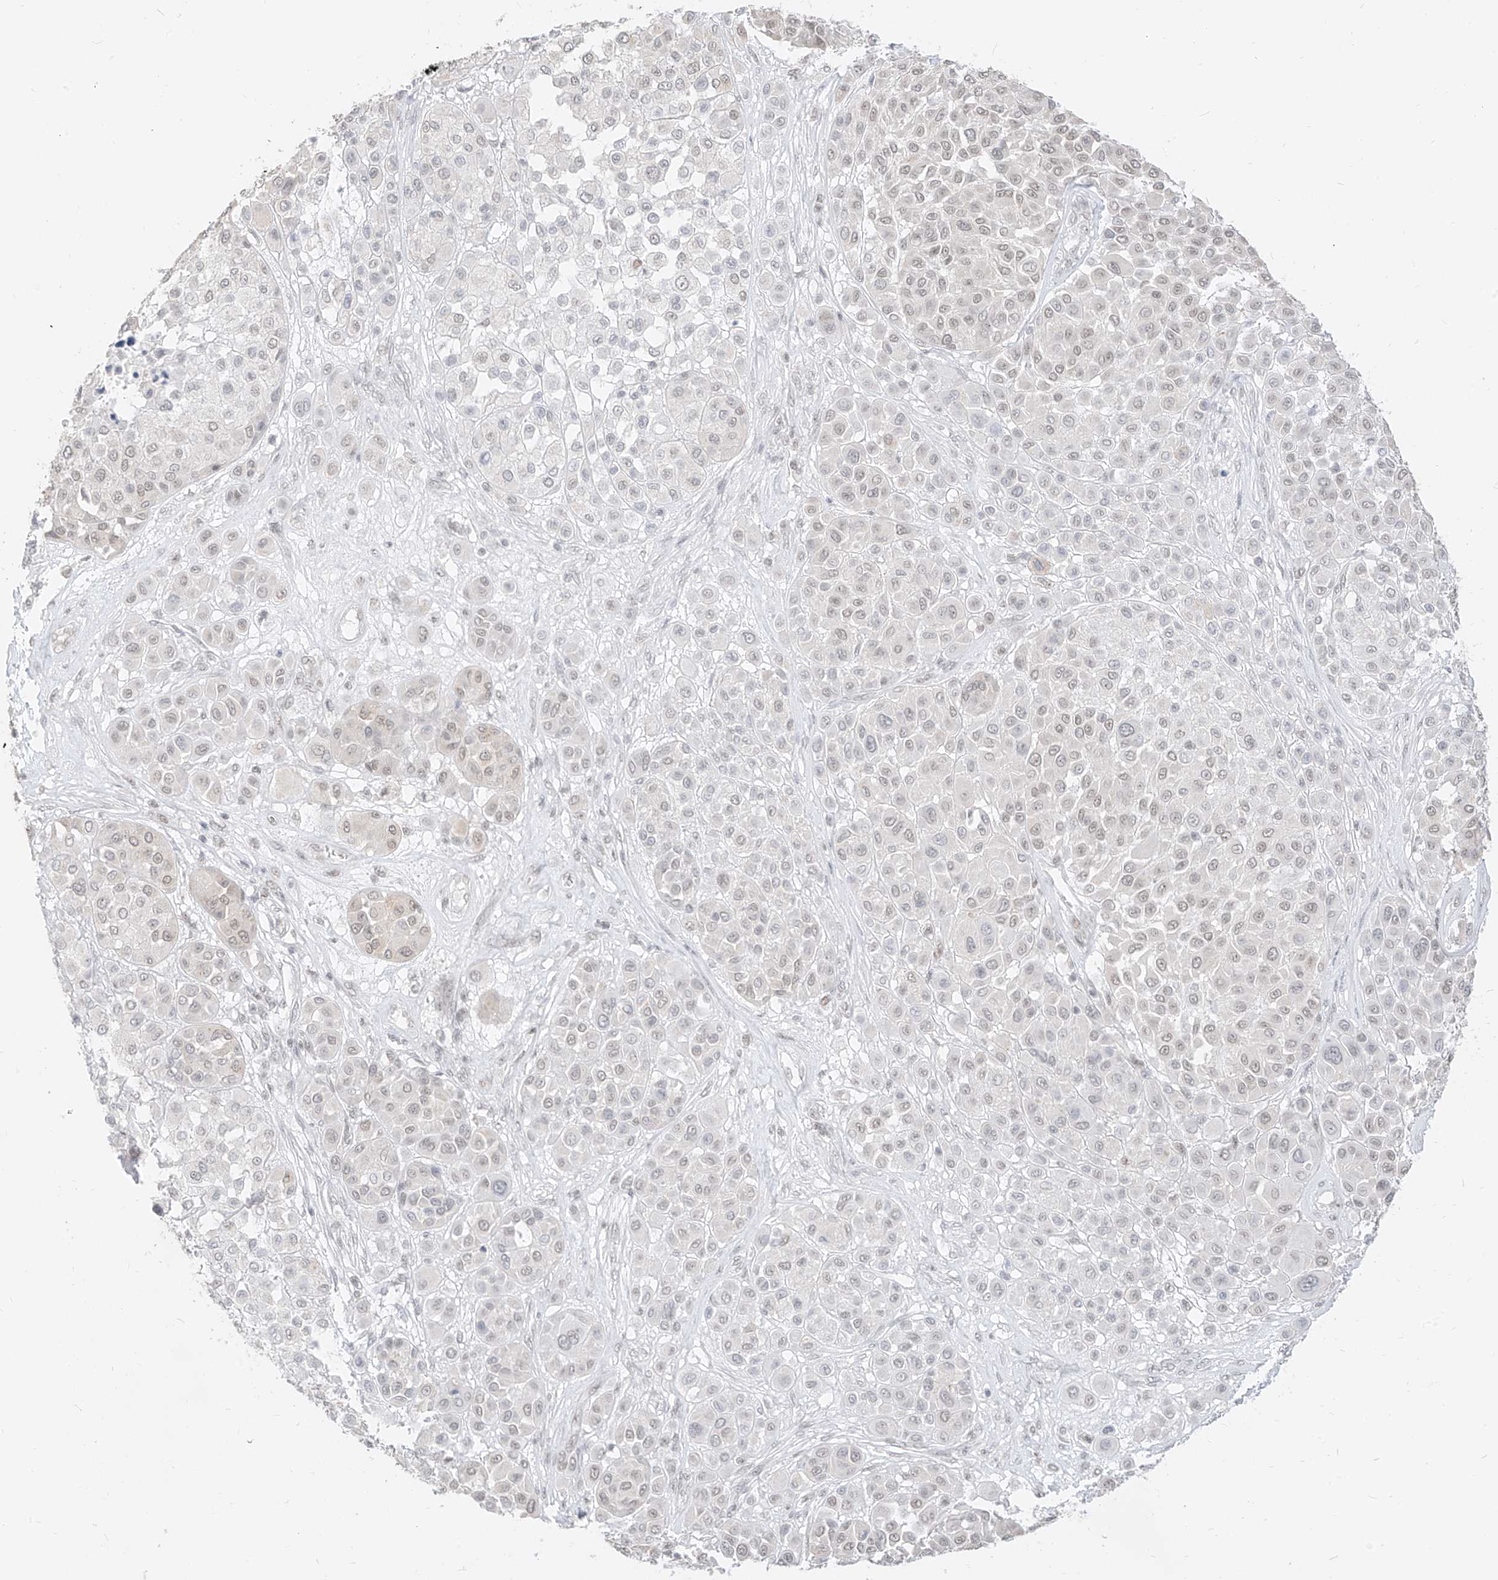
{"staining": {"intensity": "negative", "quantity": "none", "location": "none"}, "tissue": "melanoma", "cell_type": "Tumor cells", "image_type": "cancer", "snomed": [{"axis": "morphology", "description": "Malignant melanoma, Metastatic site"}, {"axis": "topography", "description": "Soft tissue"}], "caption": "A micrograph of human malignant melanoma (metastatic site) is negative for staining in tumor cells.", "gene": "SUPT5H", "patient": {"sex": "male", "age": 41}}